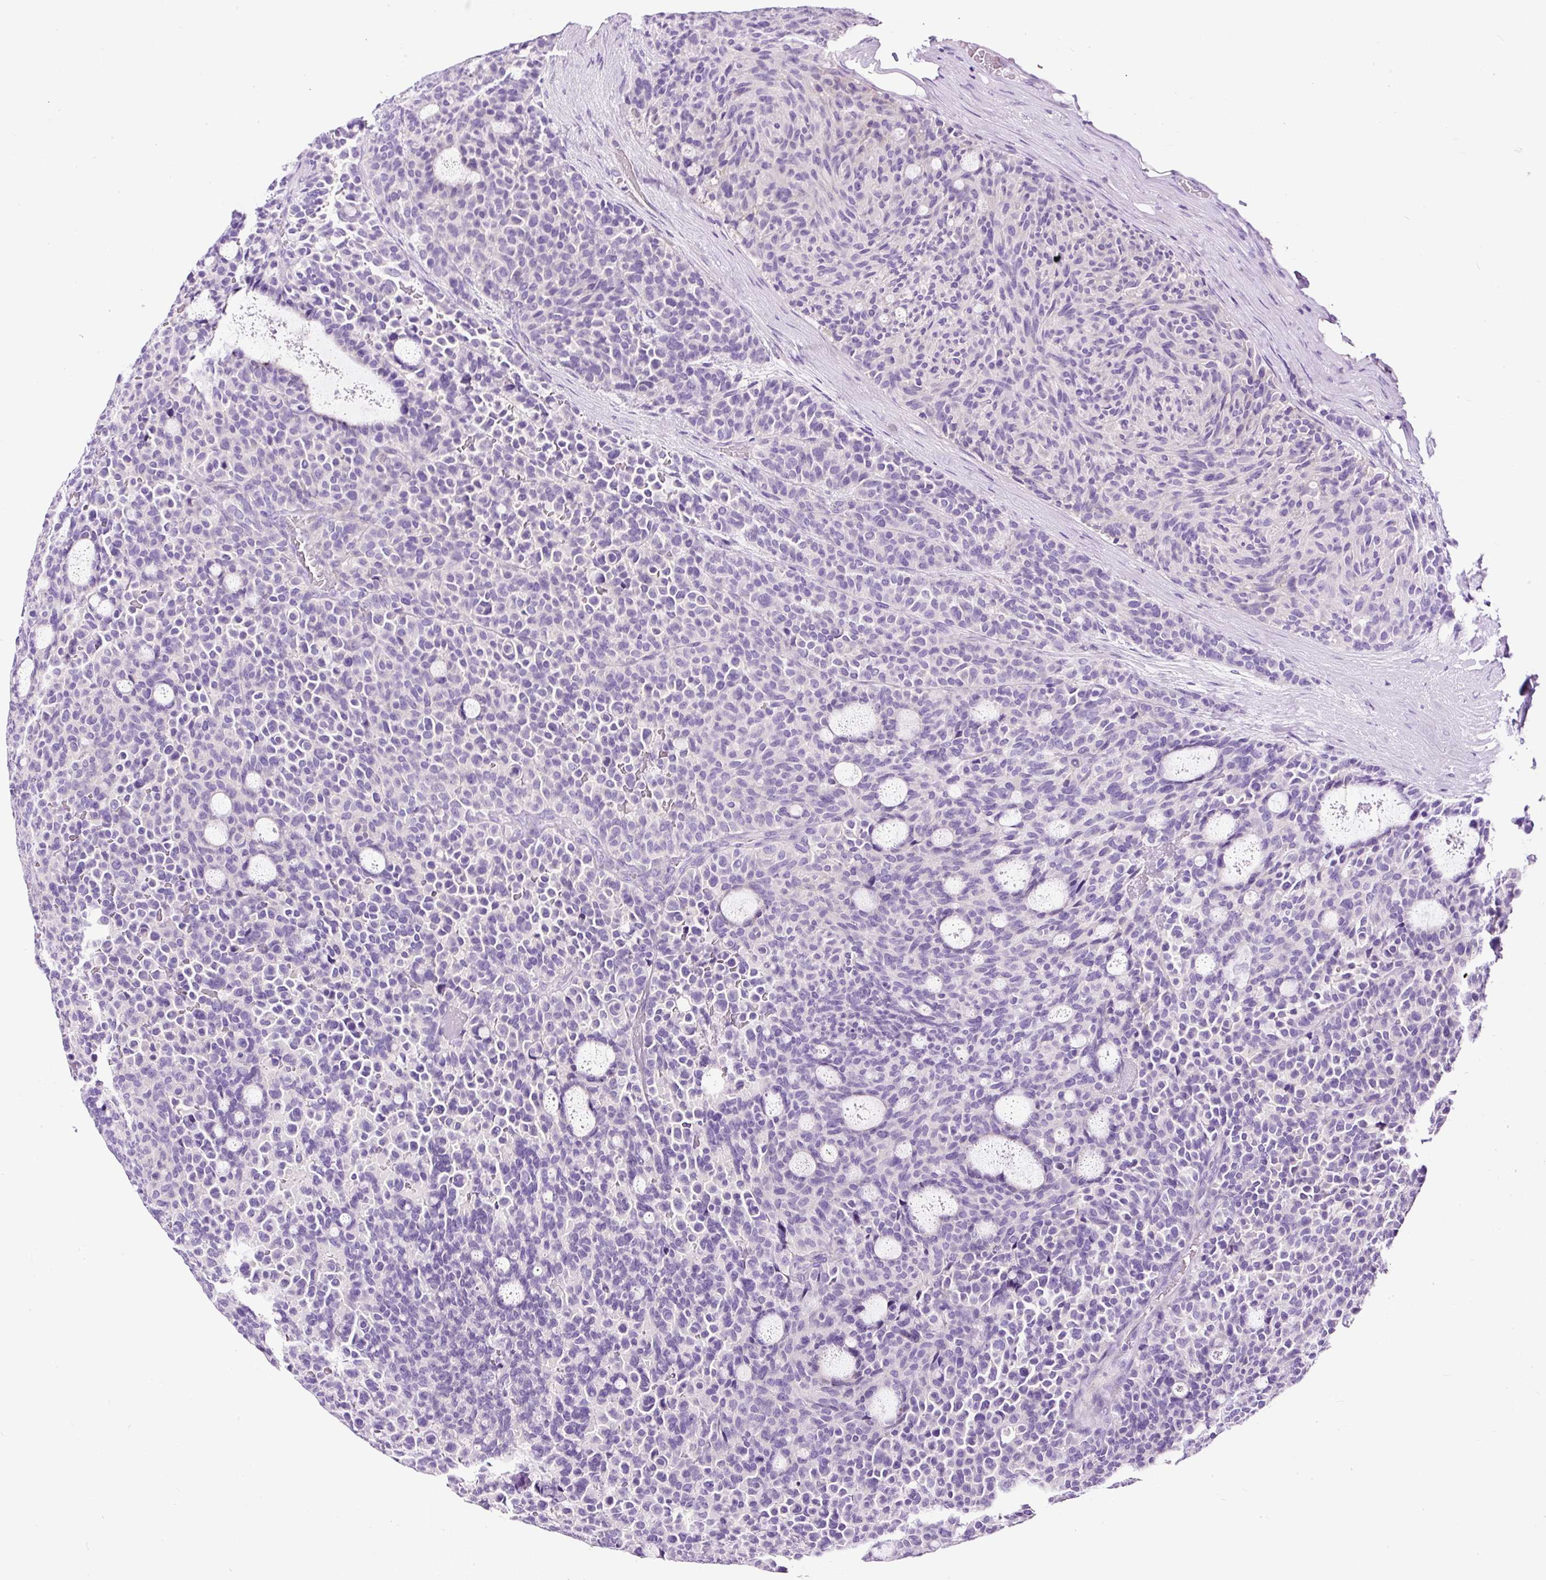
{"staining": {"intensity": "negative", "quantity": "none", "location": "none"}, "tissue": "carcinoid", "cell_type": "Tumor cells", "image_type": "cancer", "snomed": [{"axis": "morphology", "description": "Carcinoid, malignant, NOS"}, {"axis": "topography", "description": "Pancreas"}], "caption": "Immunohistochemical staining of carcinoid (malignant) shows no significant staining in tumor cells.", "gene": "STOX2", "patient": {"sex": "female", "age": 54}}